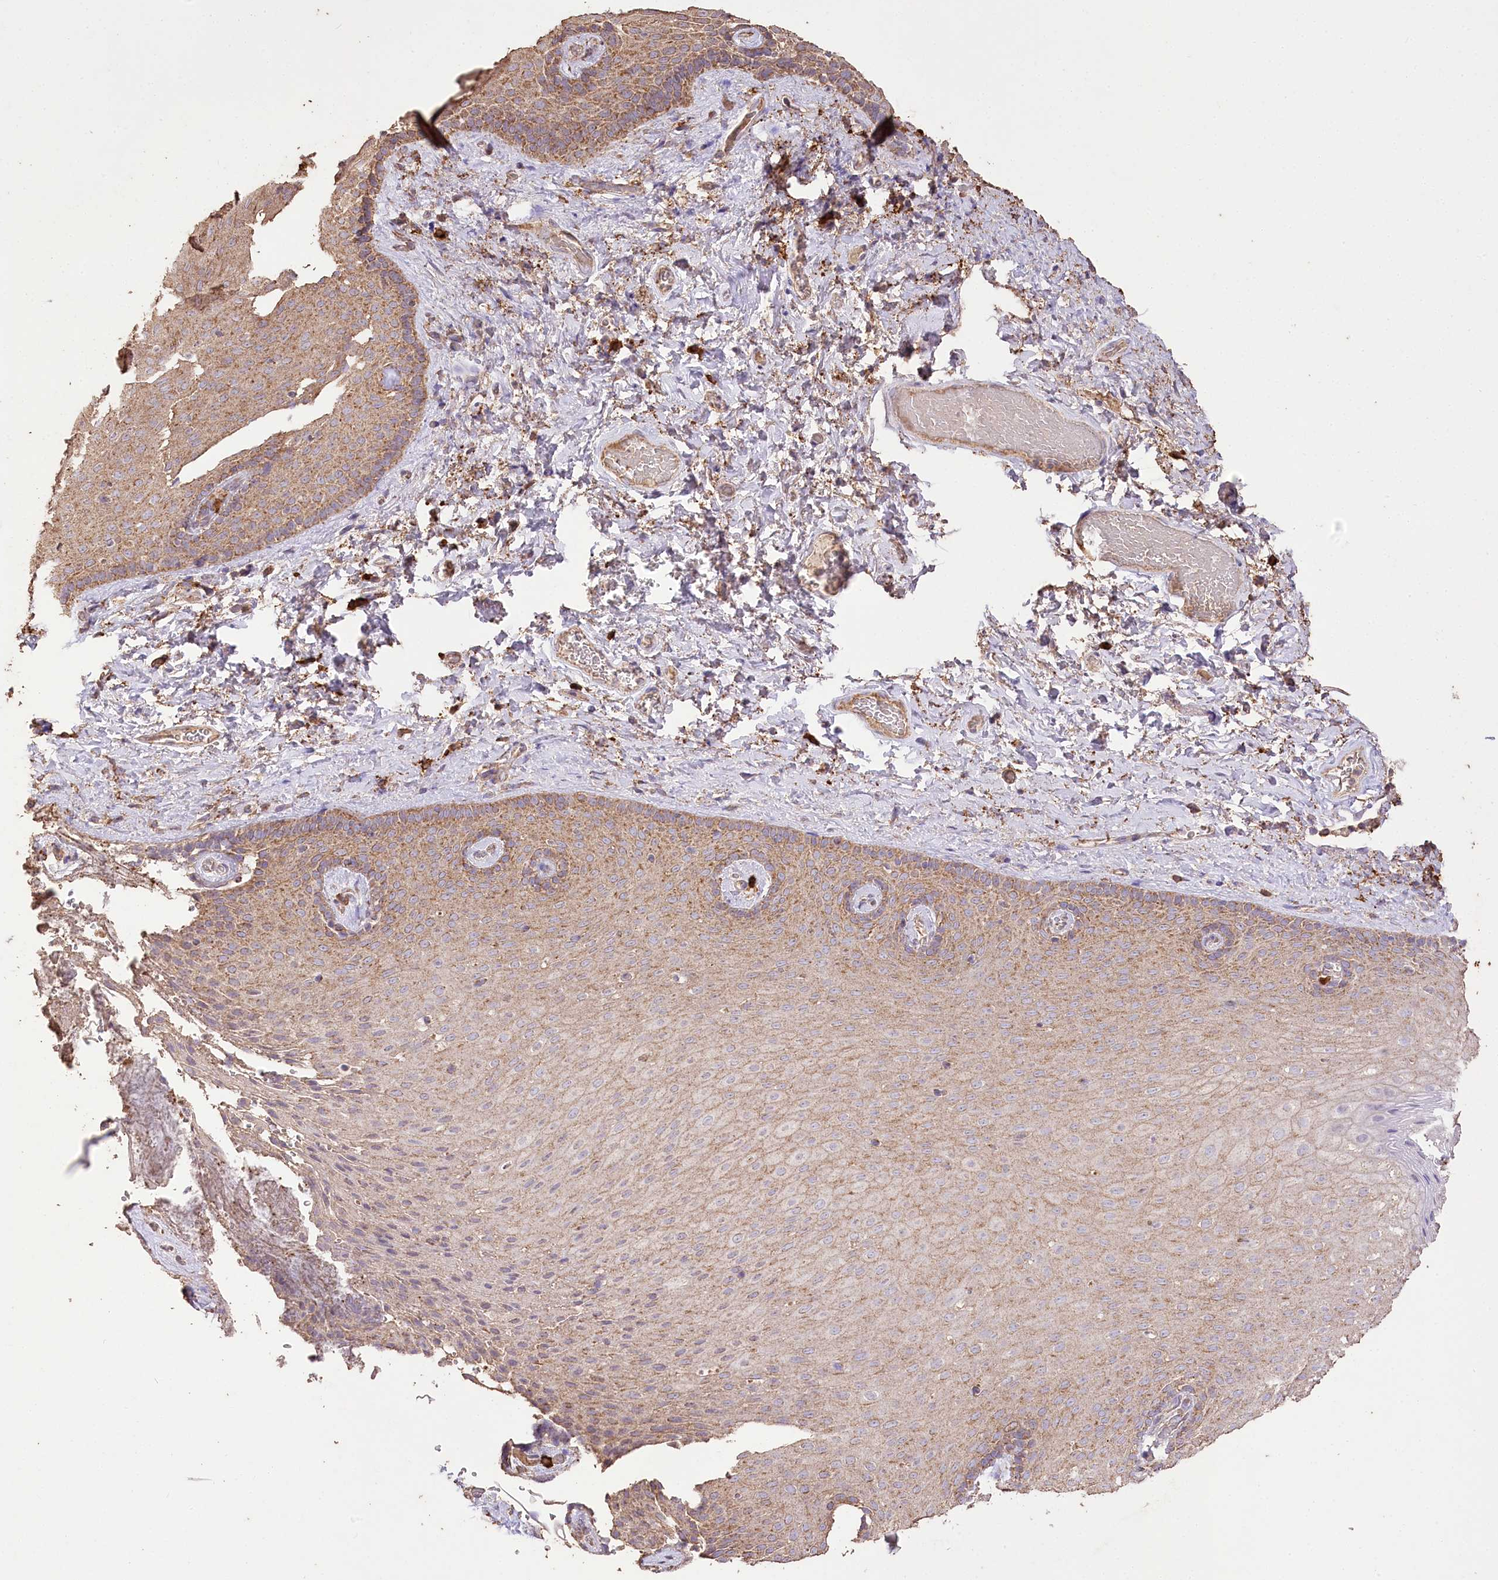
{"staining": {"intensity": "moderate", "quantity": "25%-75%", "location": "cytoplasmic/membranous"}, "tissue": "skin", "cell_type": "Epidermal cells", "image_type": "normal", "snomed": [{"axis": "morphology", "description": "Normal tissue, NOS"}, {"axis": "topography", "description": "Anal"}], "caption": "About 25%-75% of epidermal cells in benign skin show moderate cytoplasmic/membranous protein staining as visualized by brown immunohistochemical staining.", "gene": "IREB2", "patient": {"sex": "male", "age": 69}}